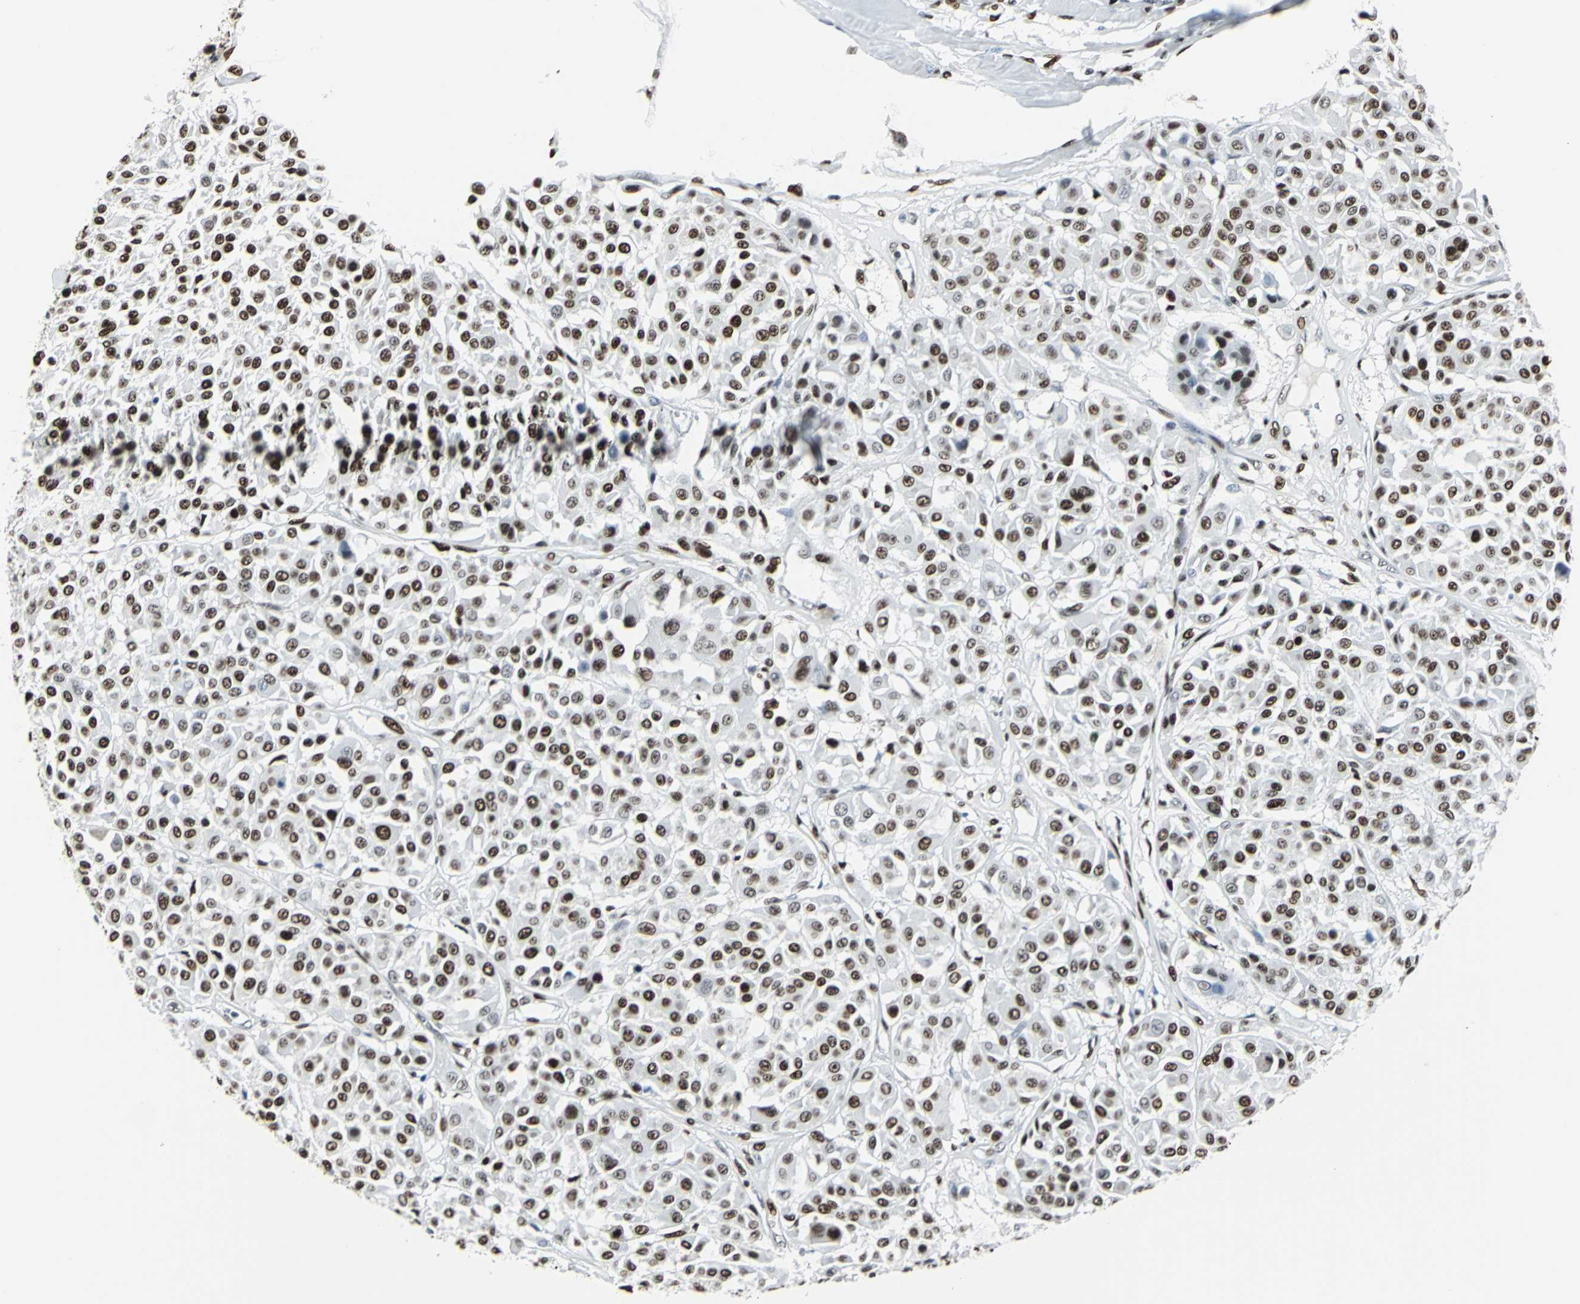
{"staining": {"intensity": "strong", "quantity": ">75%", "location": "nuclear"}, "tissue": "melanoma", "cell_type": "Tumor cells", "image_type": "cancer", "snomed": [{"axis": "morphology", "description": "Malignant melanoma, Metastatic site"}, {"axis": "topography", "description": "Soft tissue"}], "caption": "Protein analysis of malignant melanoma (metastatic site) tissue exhibits strong nuclear staining in about >75% of tumor cells.", "gene": "HDAC2", "patient": {"sex": "male", "age": 41}}